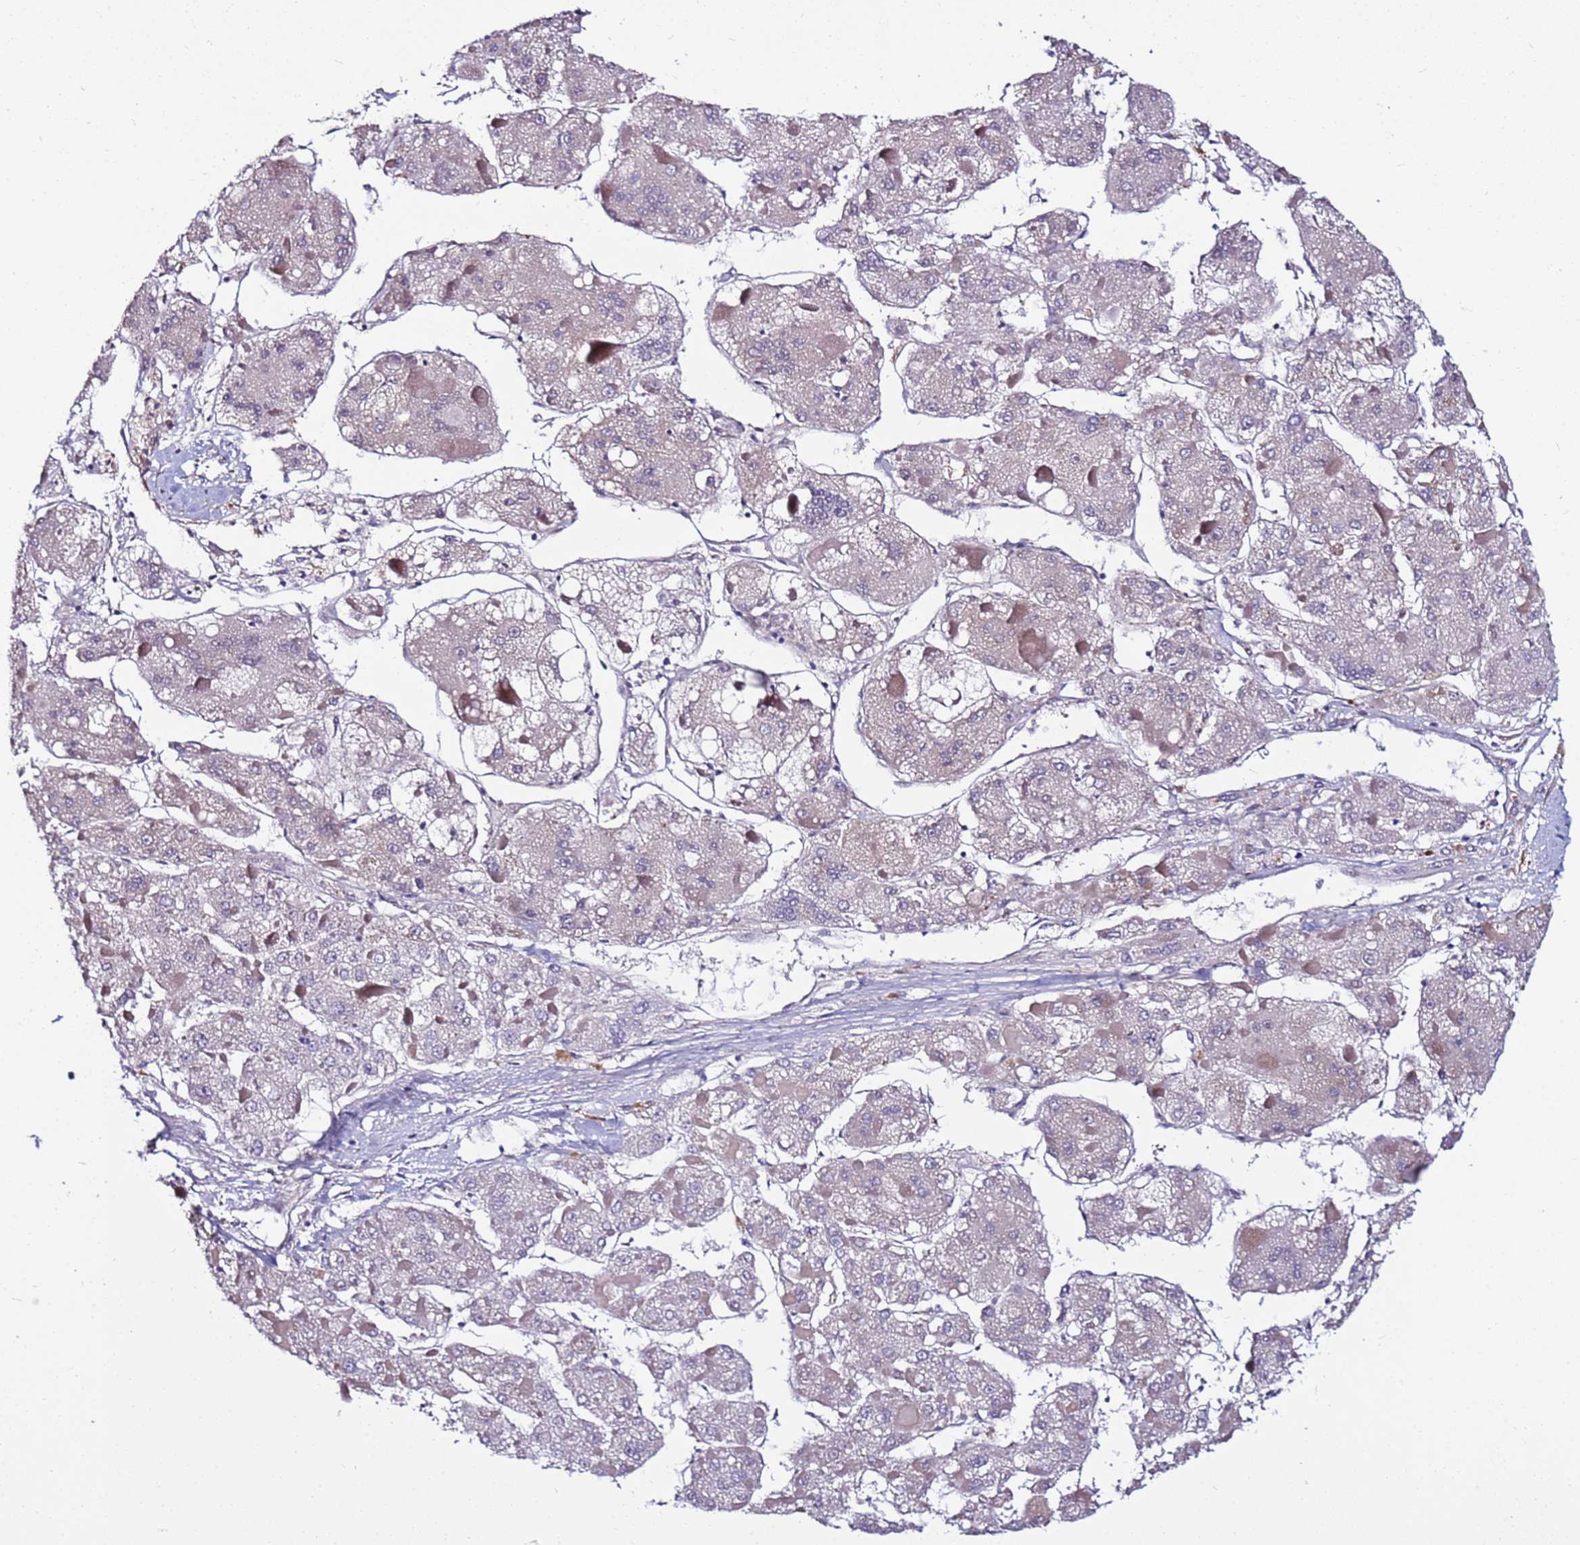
{"staining": {"intensity": "negative", "quantity": "none", "location": "none"}, "tissue": "liver cancer", "cell_type": "Tumor cells", "image_type": "cancer", "snomed": [{"axis": "morphology", "description": "Carcinoma, Hepatocellular, NOS"}, {"axis": "topography", "description": "Liver"}], "caption": "Human liver cancer stained for a protein using immunohistochemistry (IHC) shows no positivity in tumor cells.", "gene": "WBP11", "patient": {"sex": "female", "age": 73}}